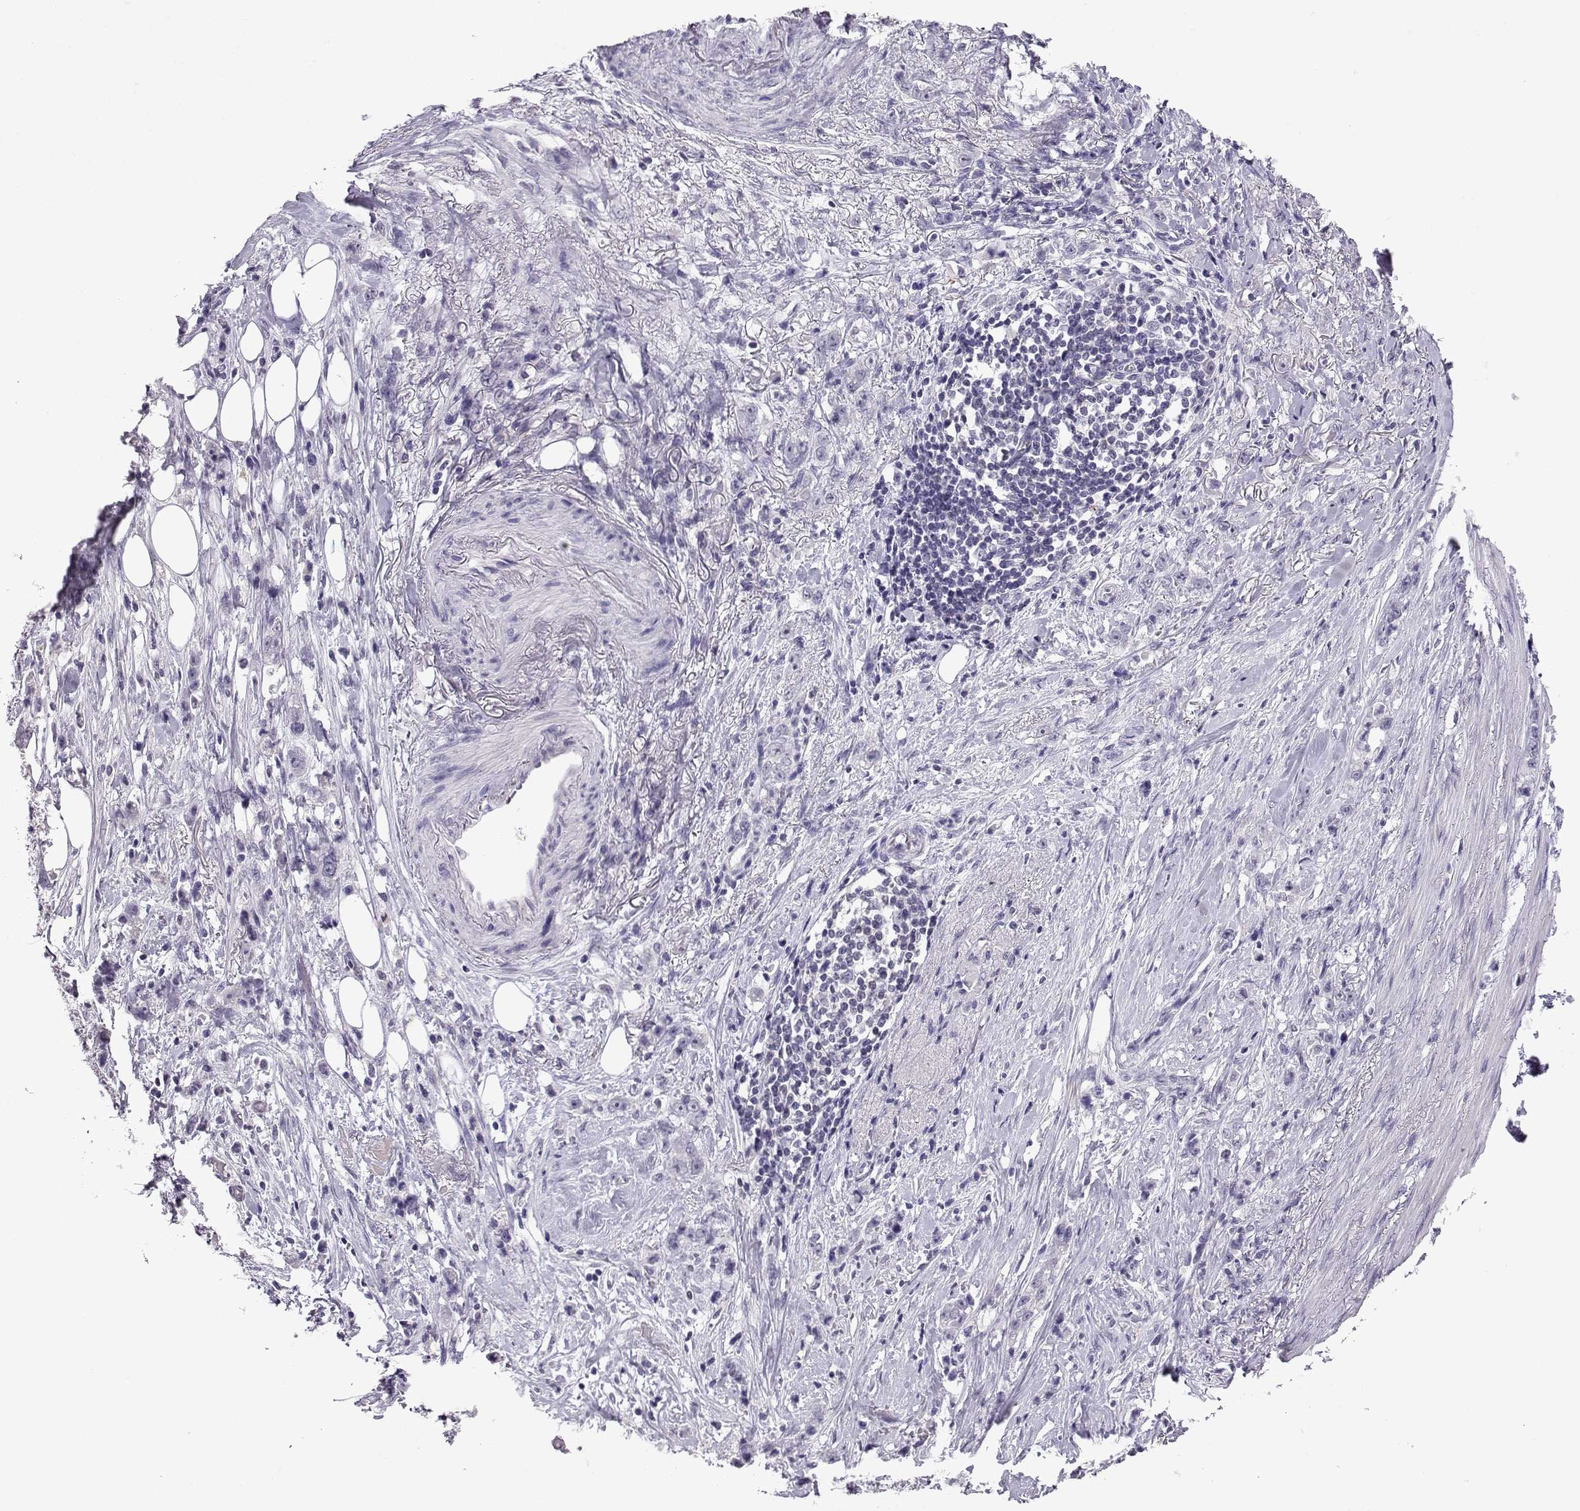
{"staining": {"intensity": "negative", "quantity": "none", "location": "none"}, "tissue": "stomach cancer", "cell_type": "Tumor cells", "image_type": "cancer", "snomed": [{"axis": "morphology", "description": "Adenocarcinoma, NOS"}, {"axis": "topography", "description": "Stomach, lower"}], "caption": "Immunohistochemistry (IHC) of human stomach adenocarcinoma exhibits no staining in tumor cells. (Stains: DAB immunohistochemistry with hematoxylin counter stain, Microscopy: brightfield microscopy at high magnification).", "gene": "TBR1", "patient": {"sex": "male", "age": 88}}